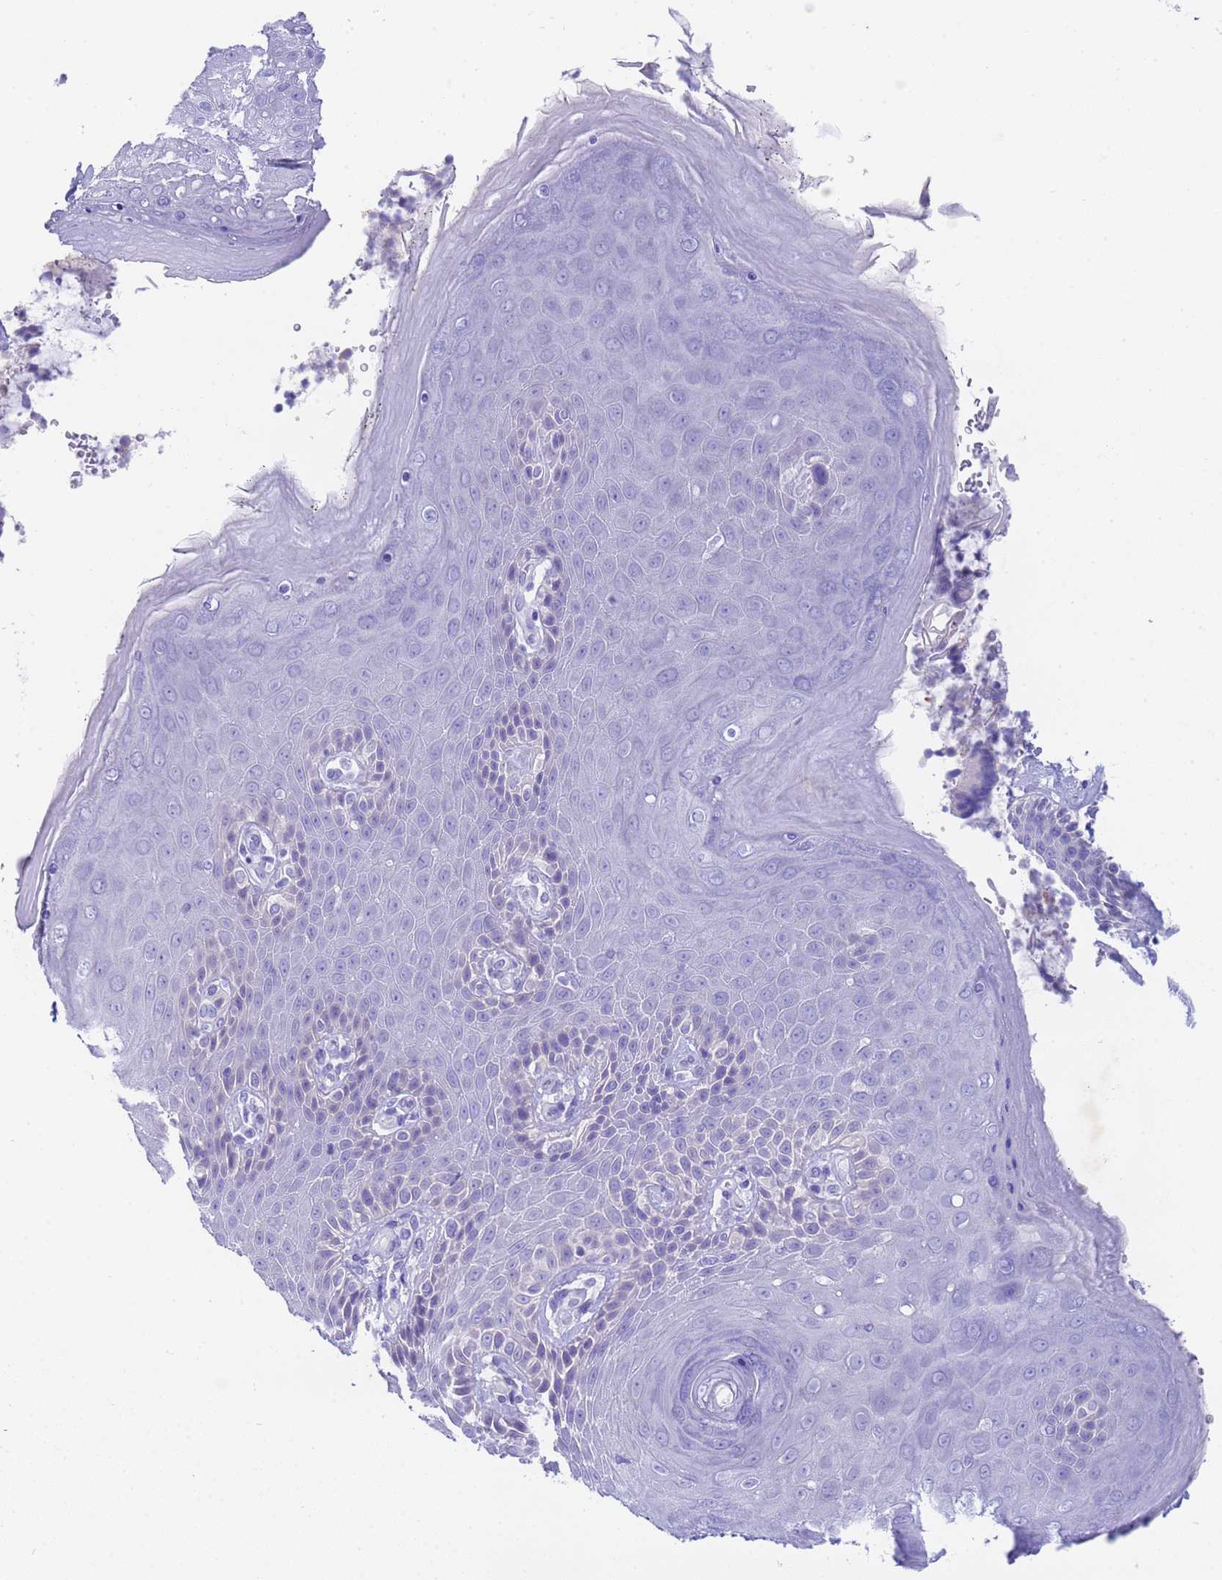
{"staining": {"intensity": "moderate", "quantity": "<25%", "location": "cytoplasmic/membranous"}, "tissue": "skin", "cell_type": "Epidermal cells", "image_type": "normal", "snomed": [{"axis": "morphology", "description": "Normal tissue, NOS"}, {"axis": "topography", "description": "Anal"}], "caption": "The immunohistochemical stain labels moderate cytoplasmic/membranous positivity in epidermal cells of benign skin. Nuclei are stained in blue.", "gene": "USP38", "patient": {"sex": "female", "age": 89}}